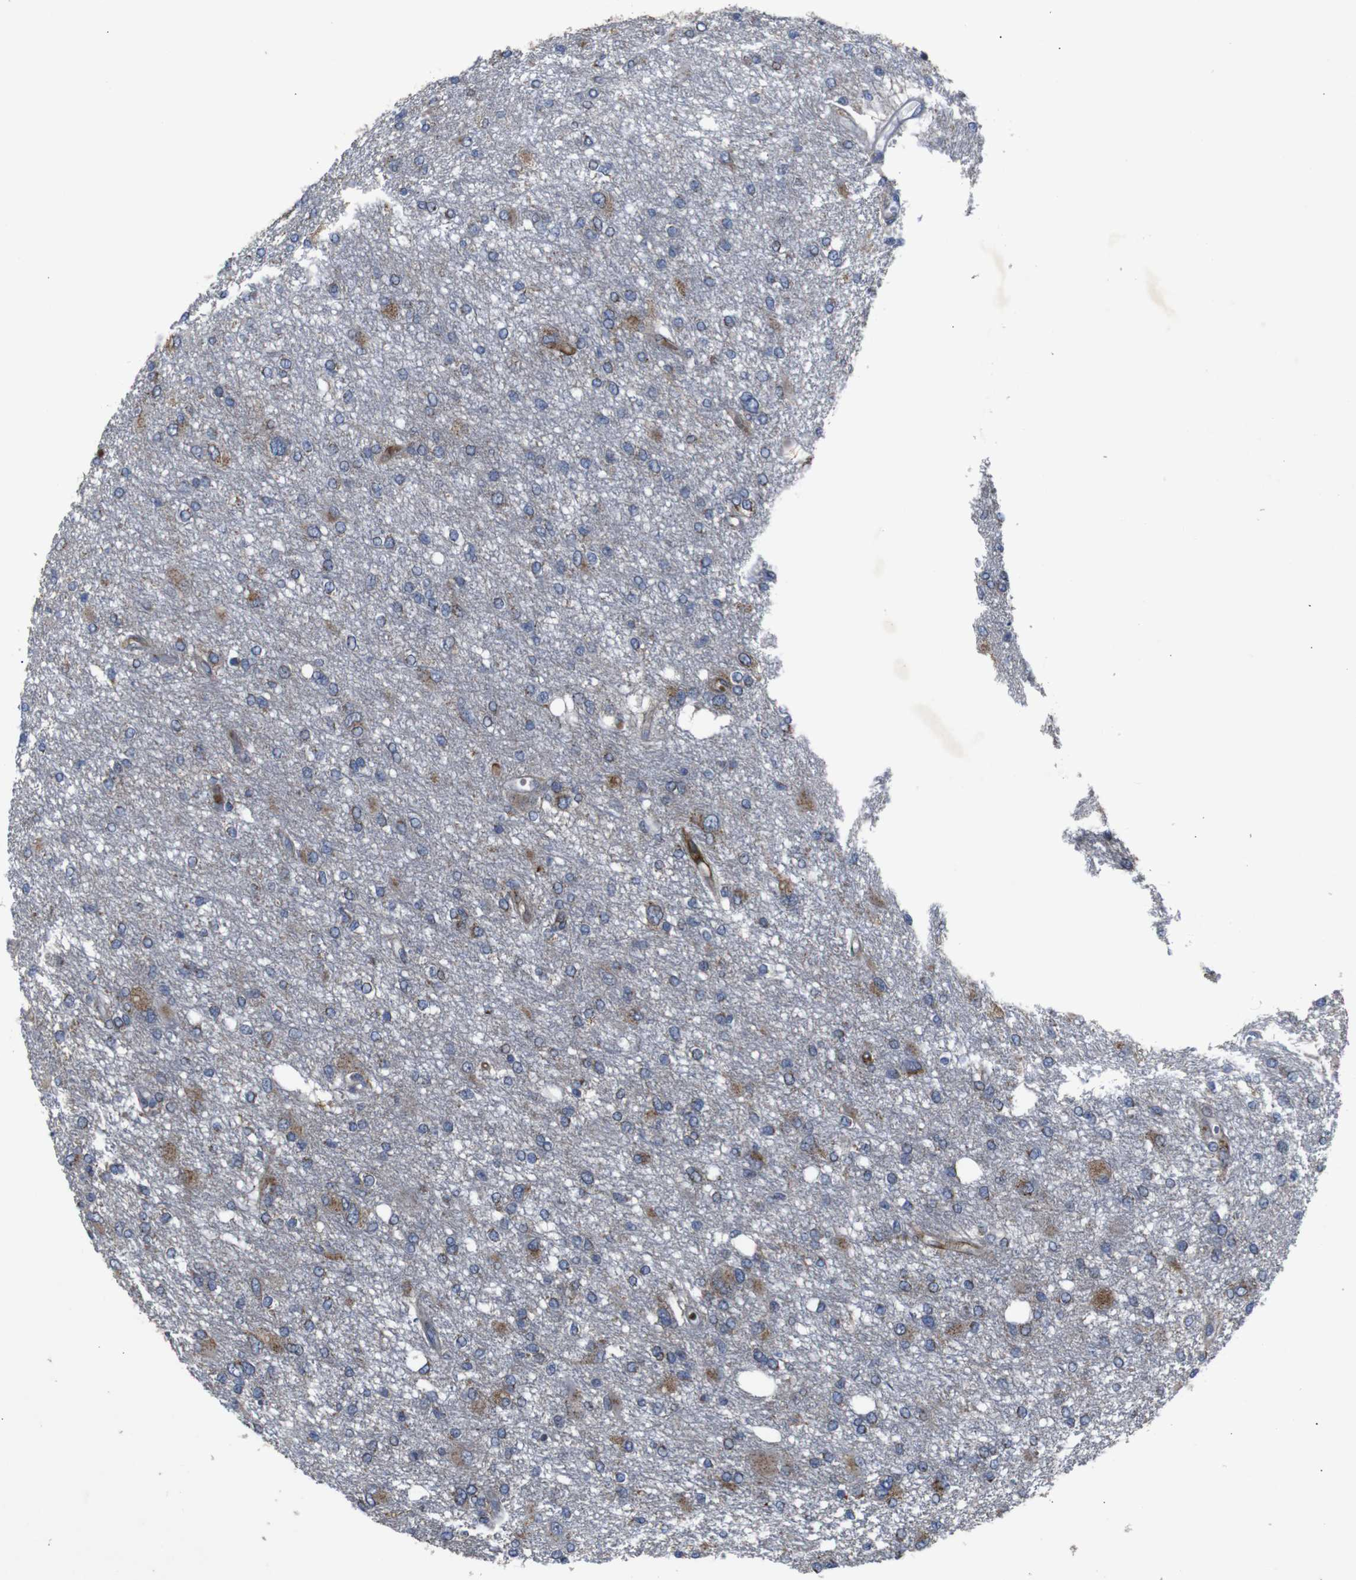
{"staining": {"intensity": "moderate", "quantity": "25%-75%", "location": "cytoplasmic/membranous"}, "tissue": "glioma", "cell_type": "Tumor cells", "image_type": "cancer", "snomed": [{"axis": "morphology", "description": "Glioma, malignant, High grade"}, {"axis": "topography", "description": "Brain"}], "caption": "Malignant high-grade glioma stained with a protein marker exhibits moderate staining in tumor cells.", "gene": "CHST10", "patient": {"sex": "female", "age": 59}}